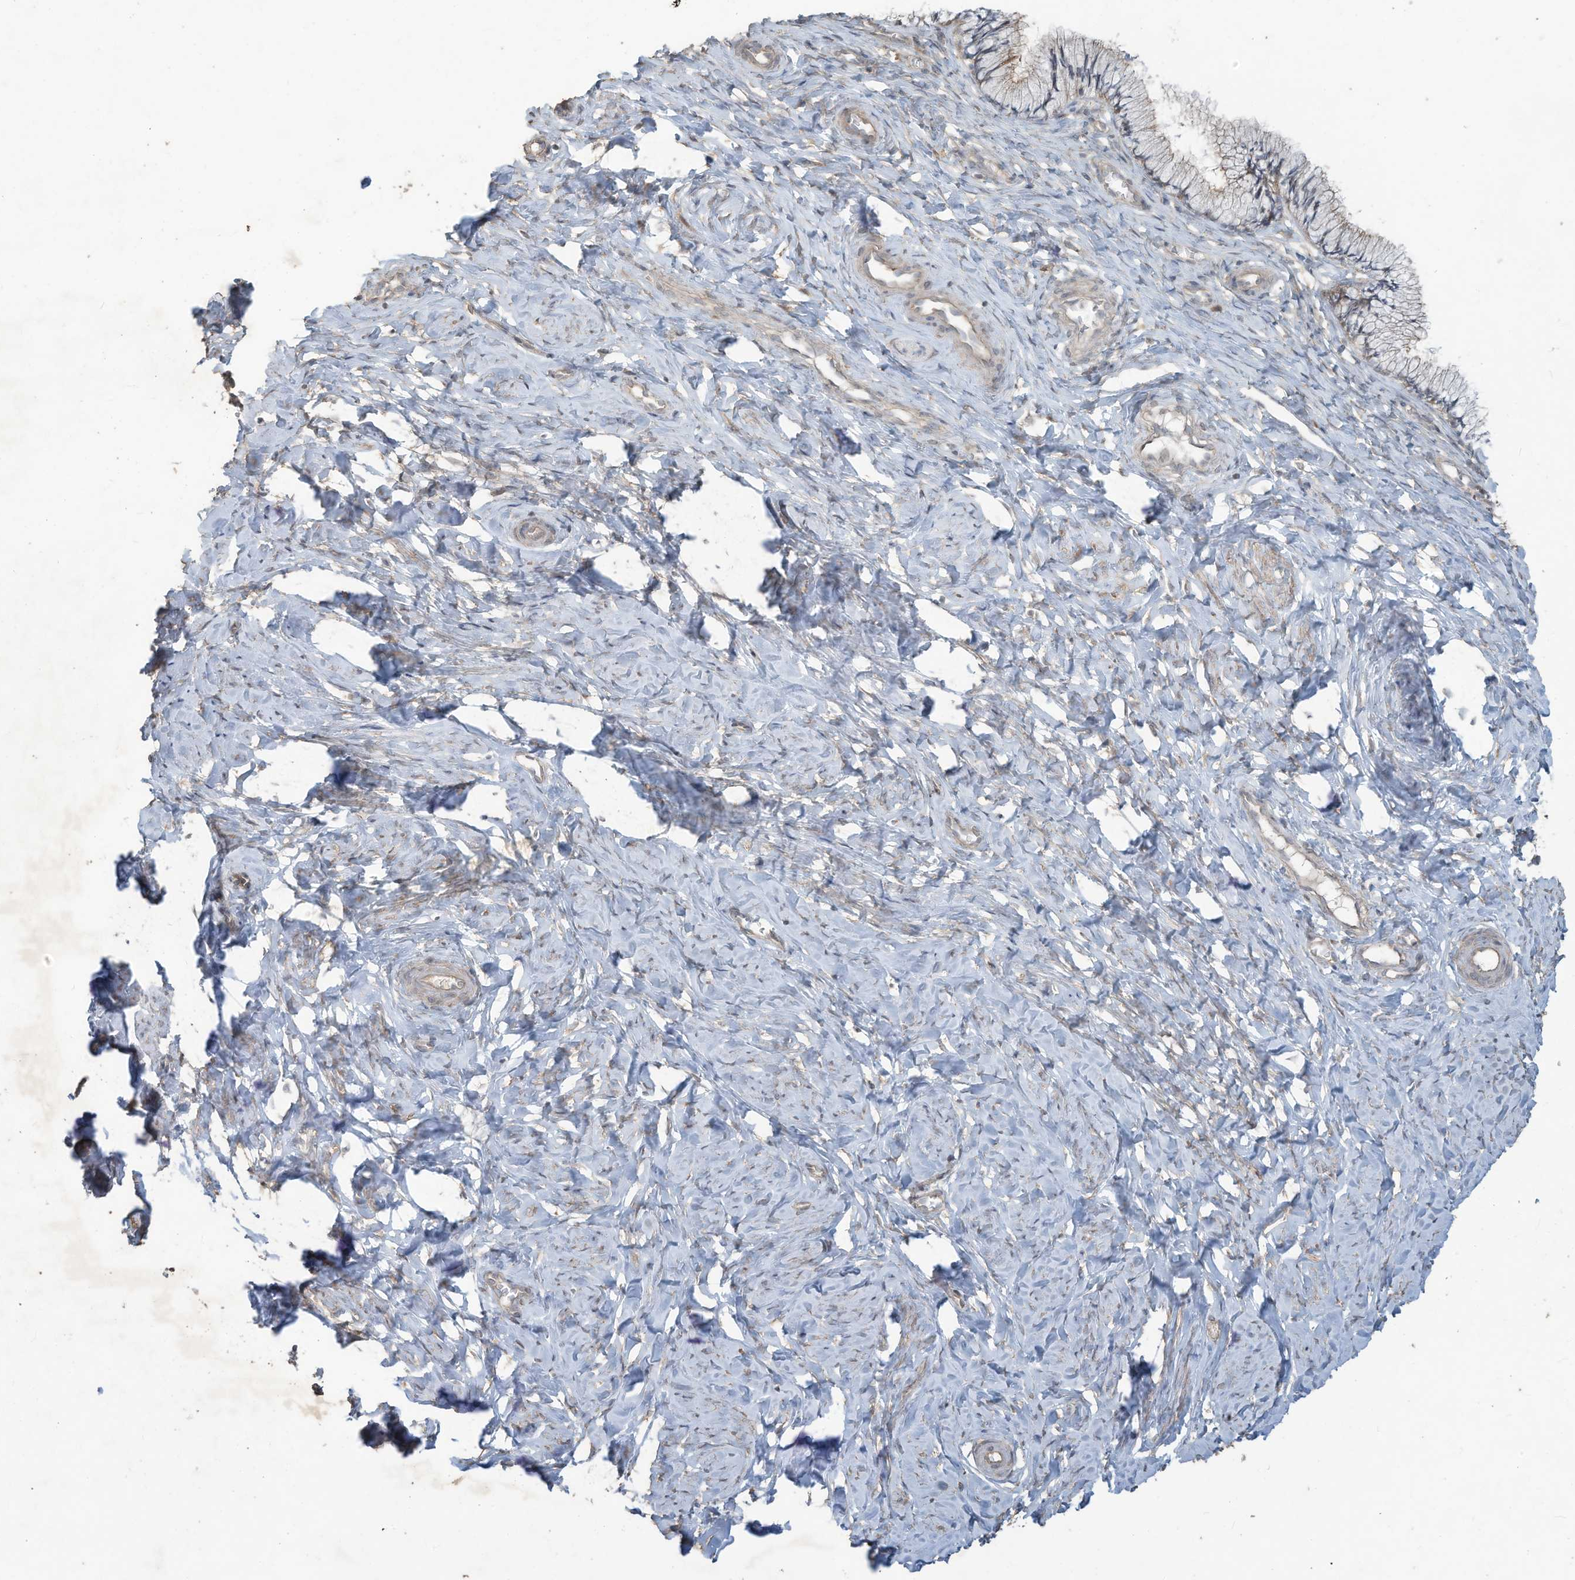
{"staining": {"intensity": "weak", "quantity": "25%-75%", "location": "cytoplasmic/membranous"}, "tissue": "cervix", "cell_type": "Glandular cells", "image_type": "normal", "snomed": [{"axis": "morphology", "description": "Normal tissue, NOS"}, {"axis": "topography", "description": "Cervix"}], "caption": "Brown immunohistochemical staining in normal cervix displays weak cytoplasmic/membranous staining in about 25%-75% of glandular cells.", "gene": "MAGIX", "patient": {"sex": "female", "age": 27}}